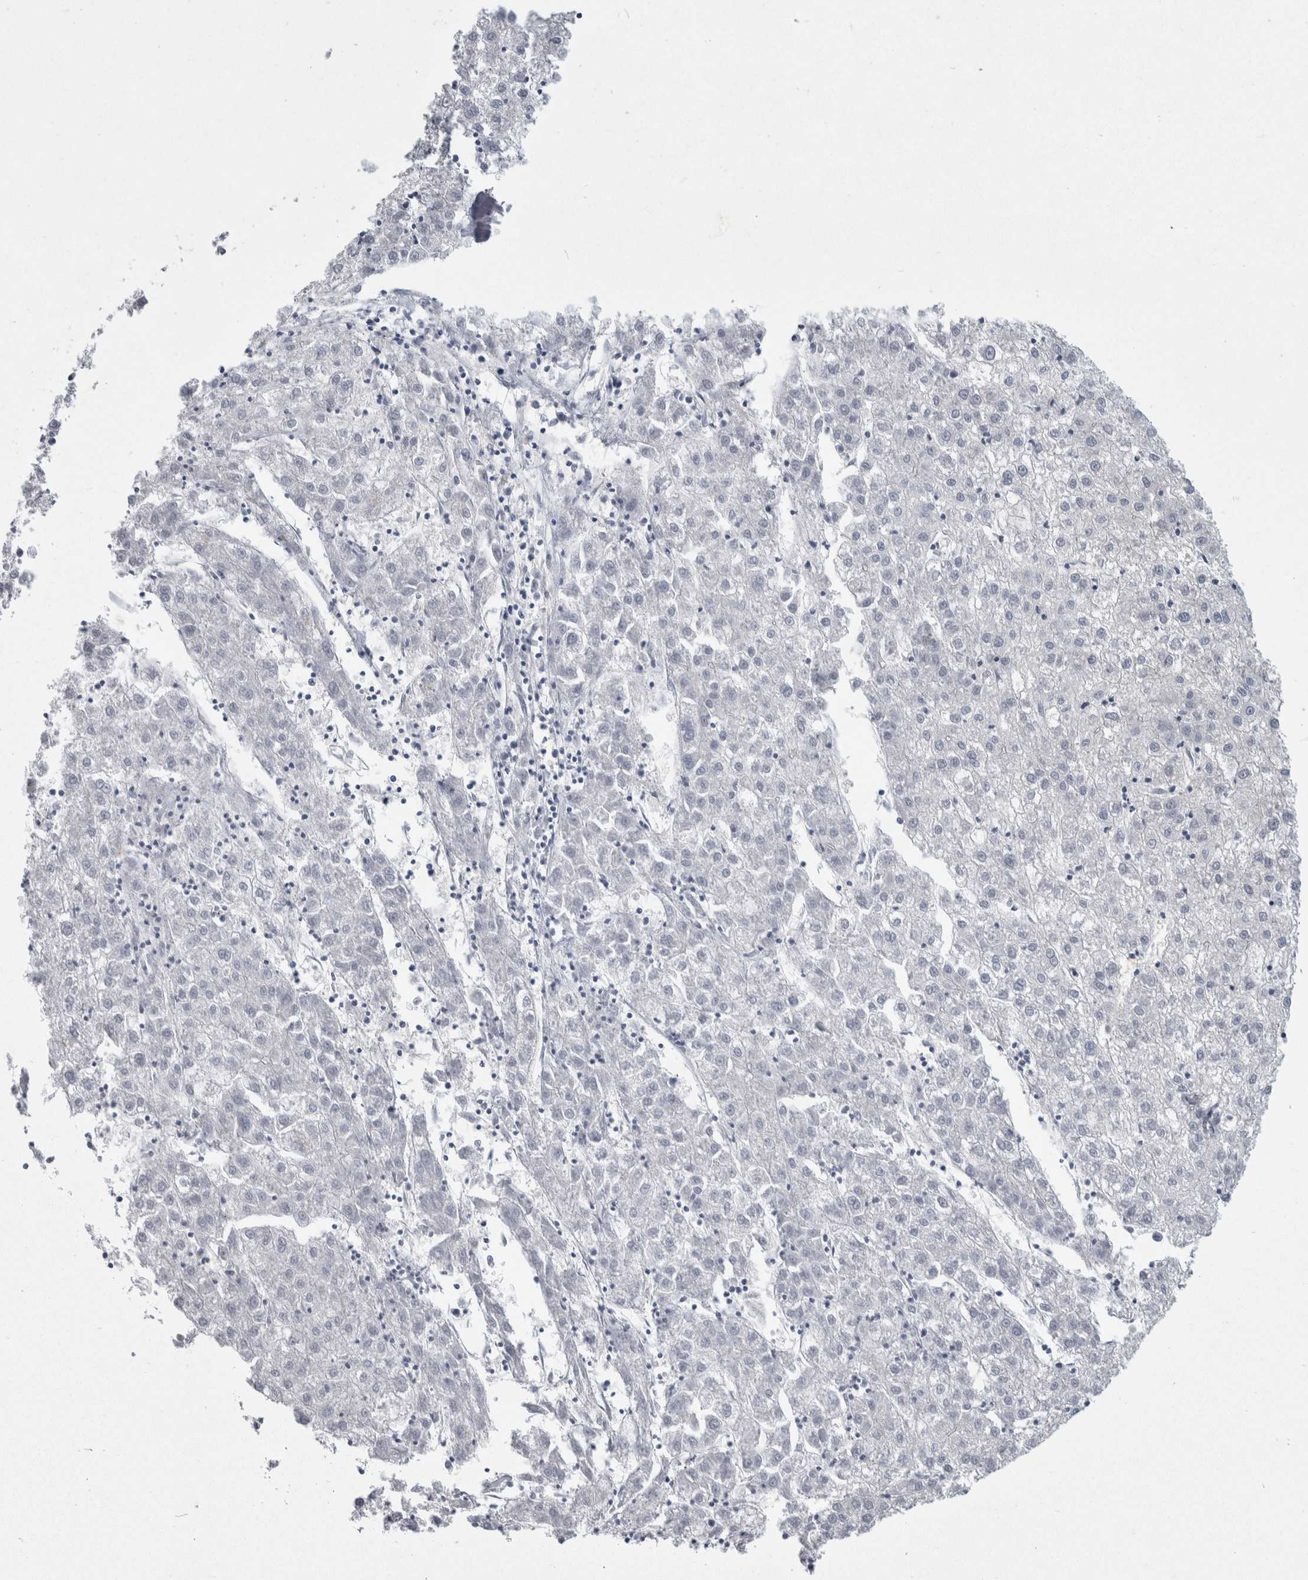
{"staining": {"intensity": "negative", "quantity": "none", "location": "none"}, "tissue": "liver cancer", "cell_type": "Tumor cells", "image_type": "cancer", "snomed": [{"axis": "morphology", "description": "Carcinoma, Hepatocellular, NOS"}, {"axis": "topography", "description": "Liver"}], "caption": "Liver hepatocellular carcinoma was stained to show a protein in brown. There is no significant expression in tumor cells.", "gene": "PTPA", "patient": {"sex": "male", "age": 72}}